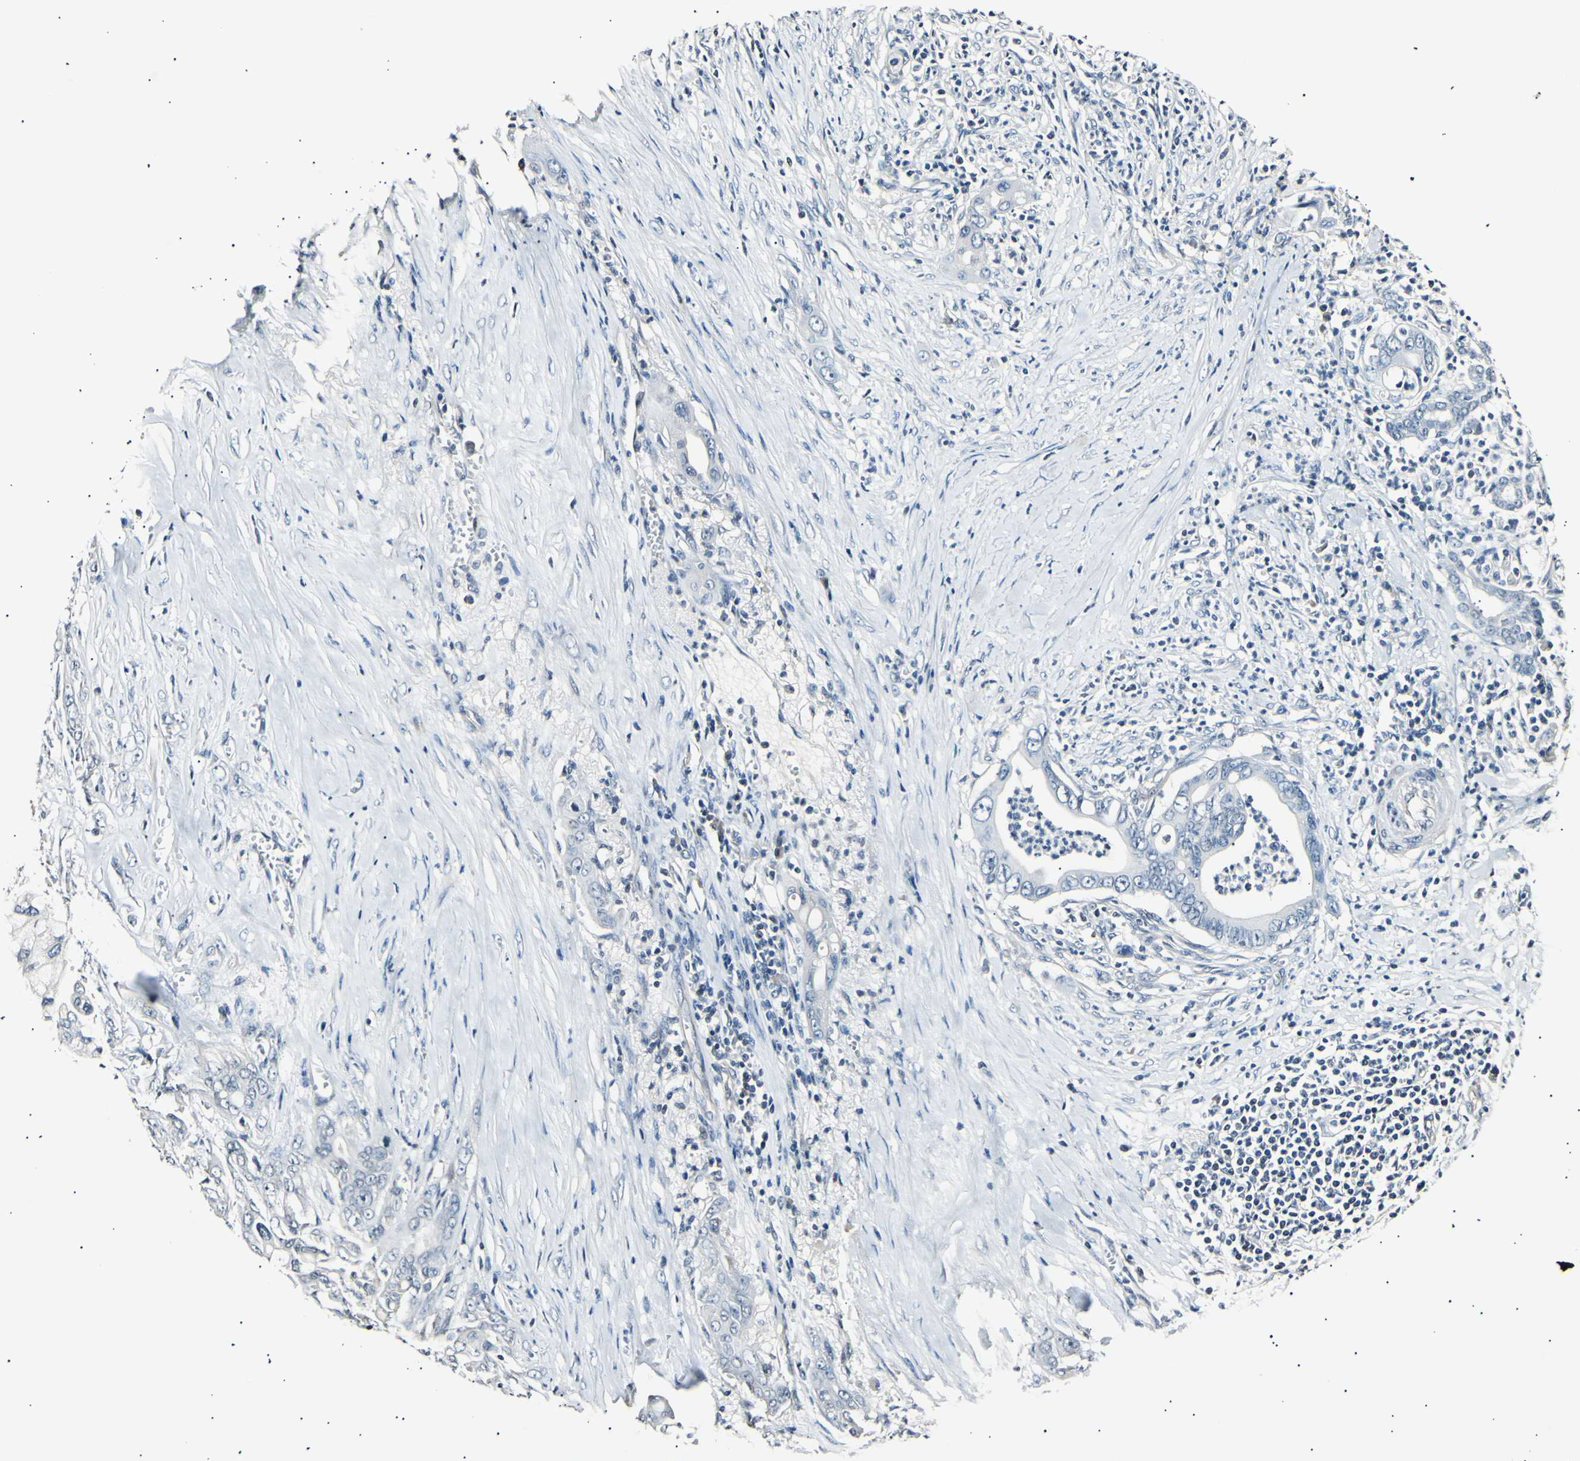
{"staining": {"intensity": "negative", "quantity": "none", "location": "none"}, "tissue": "pancreatic cancer", "cell_type": "Tumor cells", "image_type": "cancer", "snomed": [{"axis": "morphology", "description": "Adenocarcinoma, NOS"}, {"axis": "topography", "description": "Pancreas"}], "caption": "High magnification brightfield microscopy of pancreatic adenocarcinoma stained with DAB (brown) and counterstained with hematoxylin (blue): tumor cells show no significant staining. (Stains: DAB (3,3'-diaminobenzidine) immunohistochemistry (IHC) with hematoxylin counter stain, Microscopy: brightfield microscopy at high magnification).", "gene": "AK1", "patient": {"sex": "male", "age": 59}}